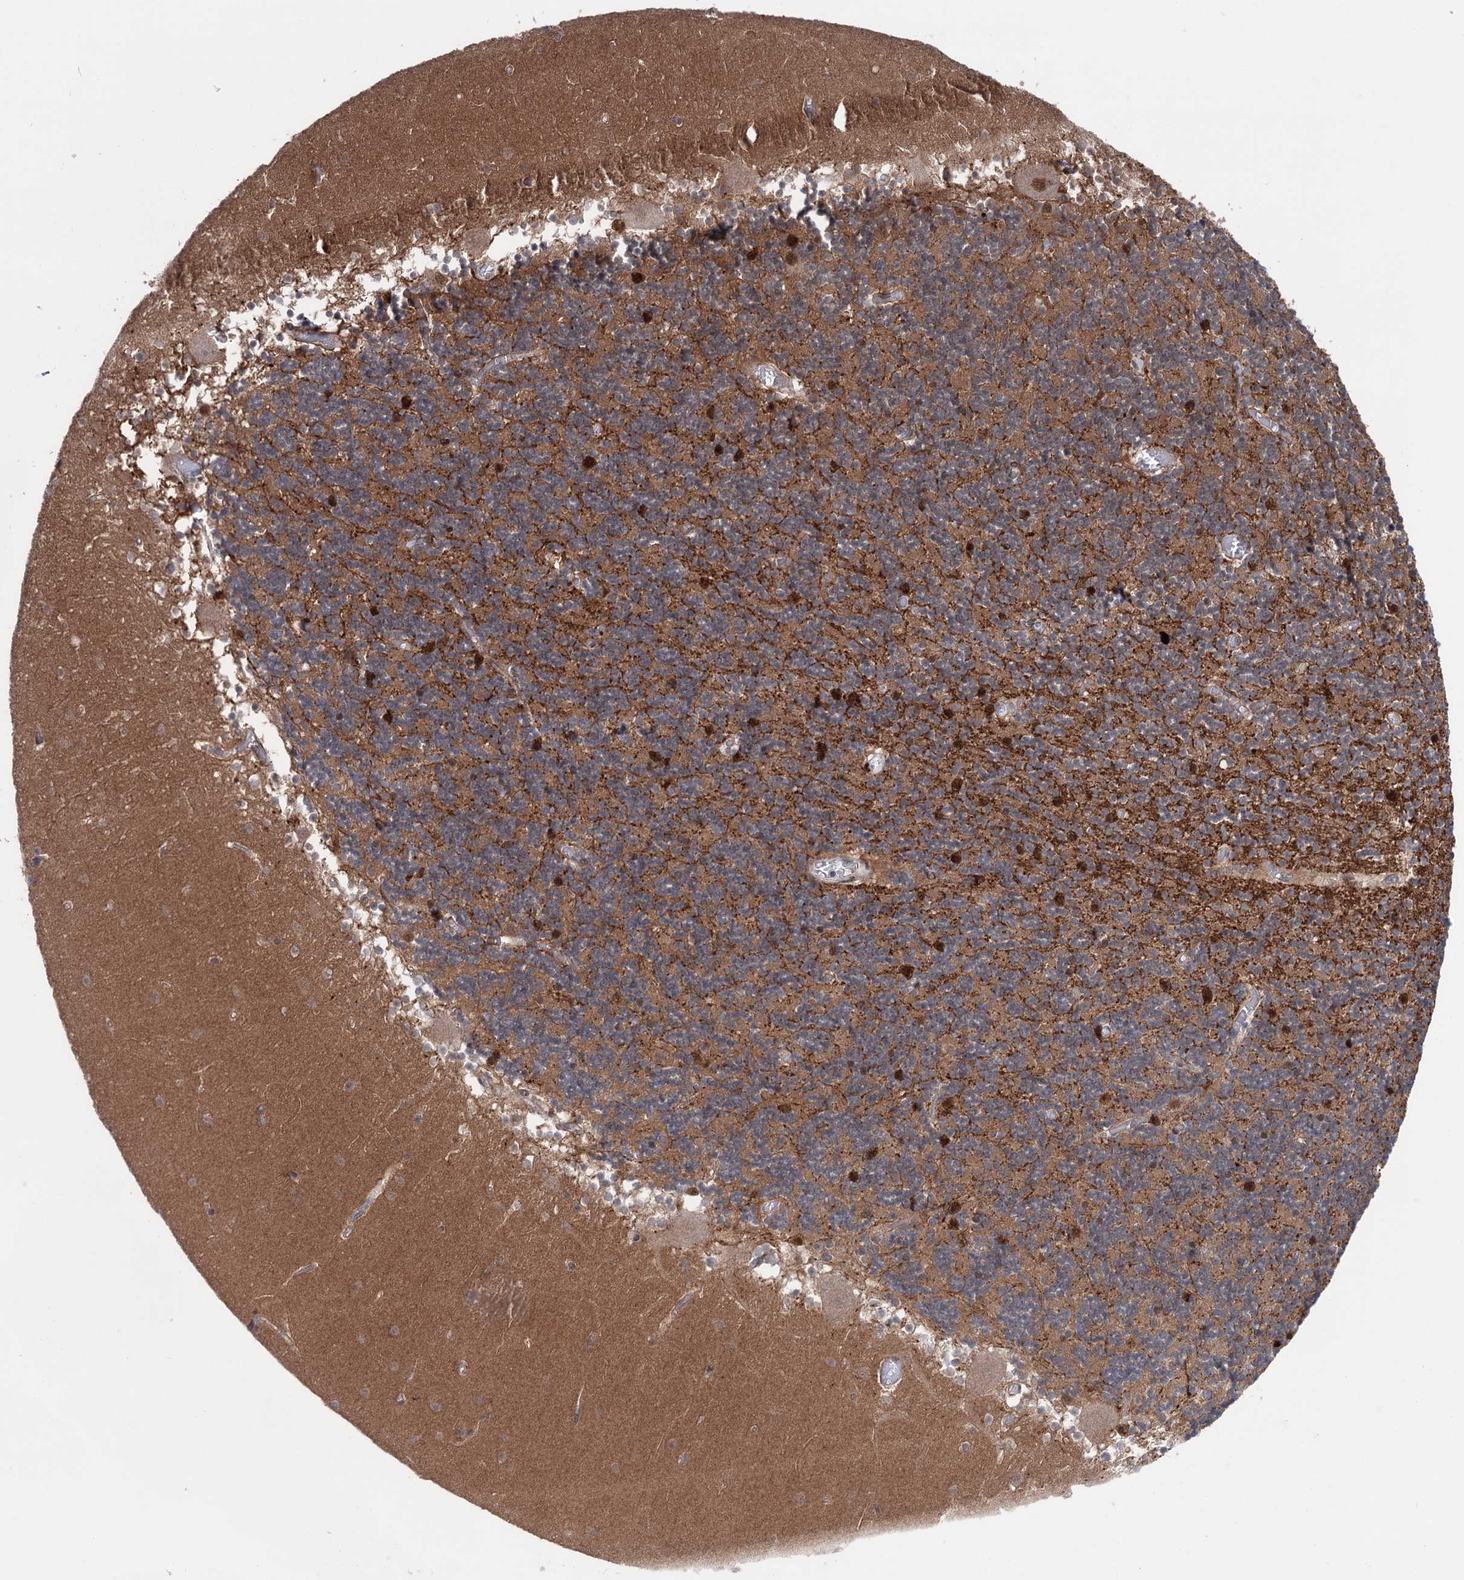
{"staining": {"intensity": "moderate", "quantity": ">75%", "location": "cytoplasmic/membranous,nuclear"}, "tissue": "cerebellum", "cell_type": "Cells in granular layer", "image_type": "normal", "snomed": [{"axis": "morphology", "description": "Normal tissue, NOS"}, {"axis": "topography", "description": "Cerebellum"}], "caption": "The photomicrograph shows a brown stain indicating the presence of a protein in the cytoplasmic/membranous,nuclear of cells in granular layer in cerebellum.", "gene": "FAM53A", "patient": {"sex": "female", "age": 28}}